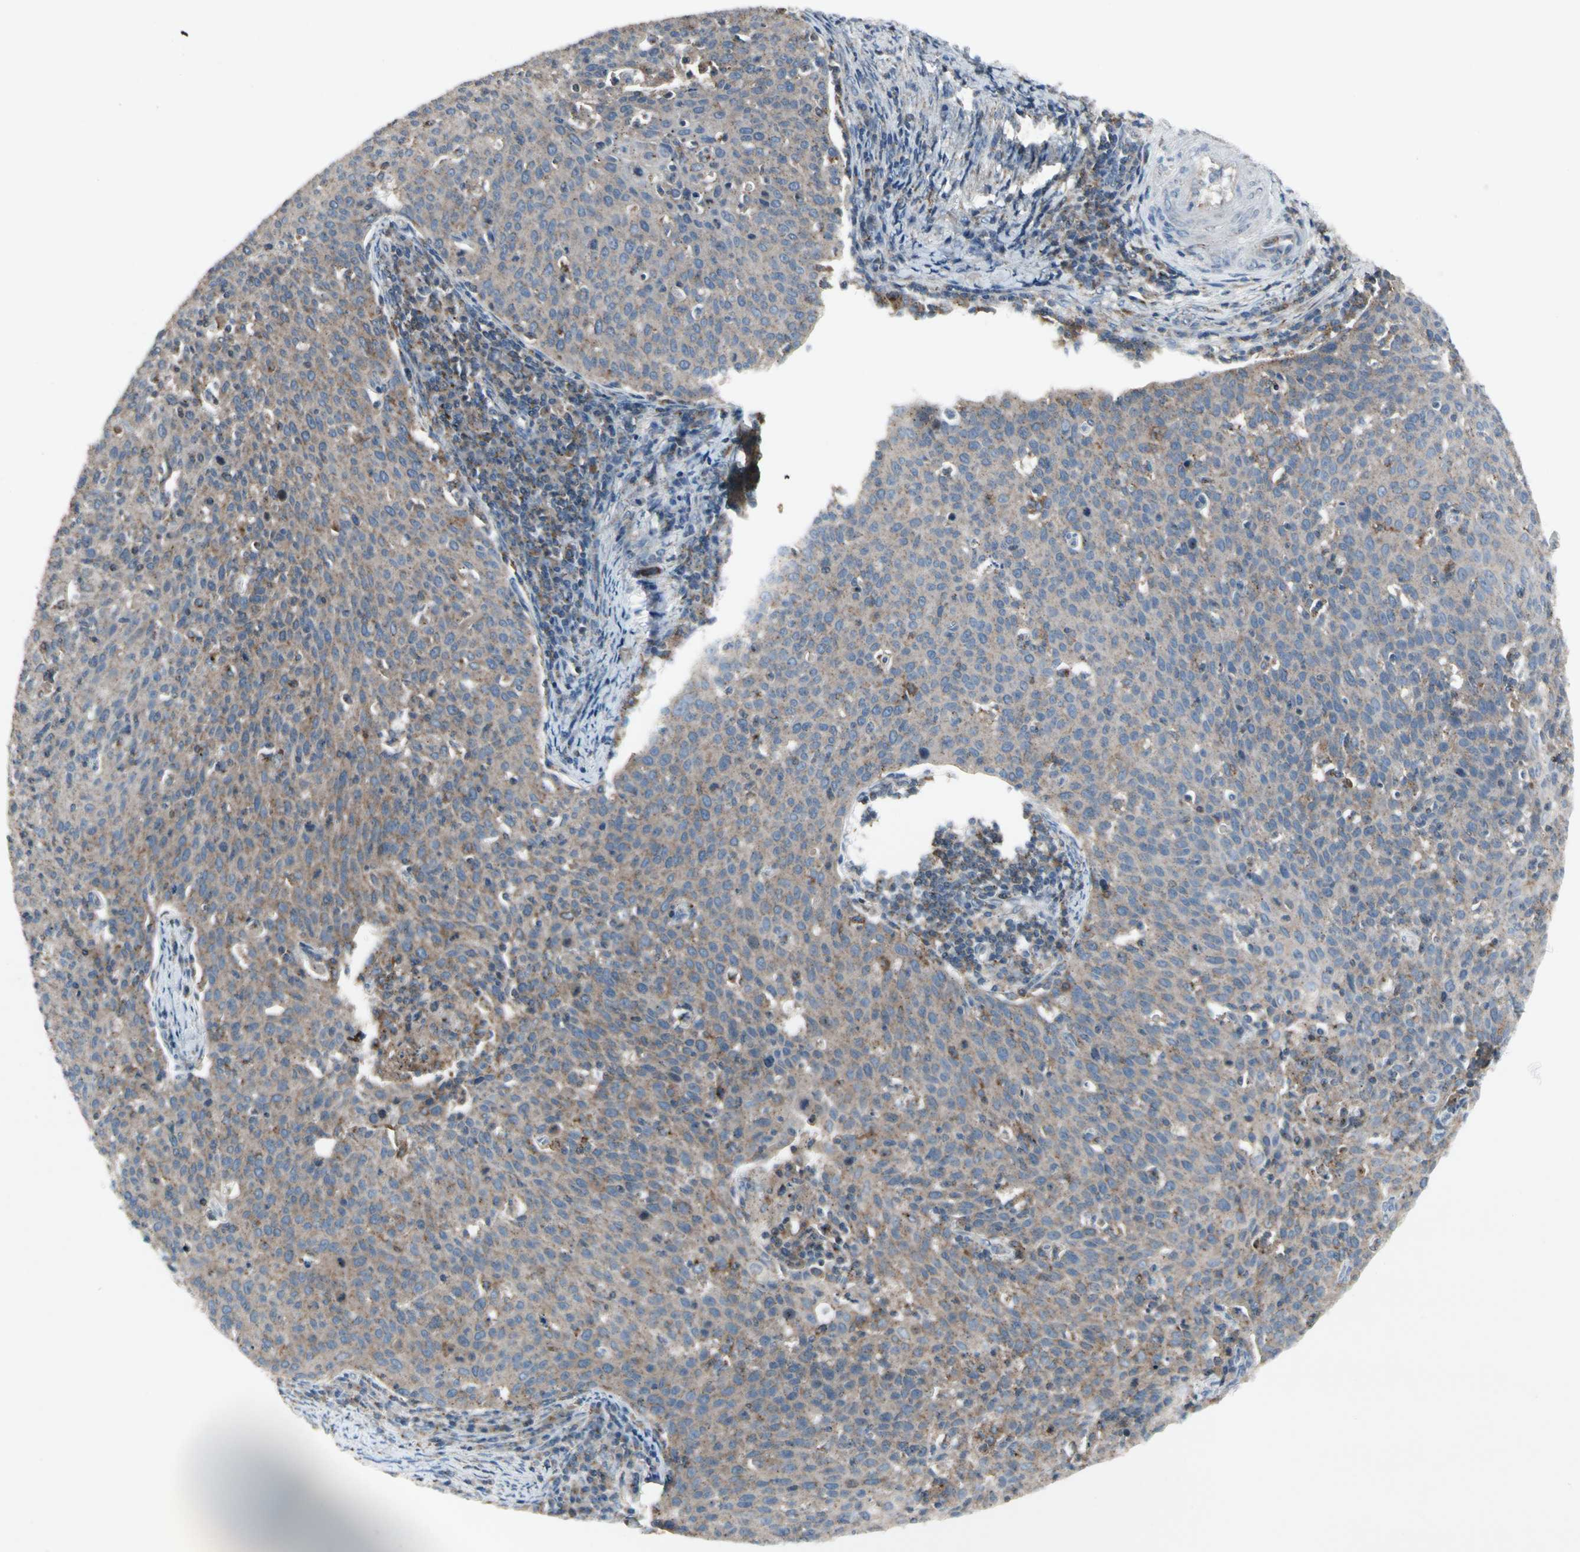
{"staining": {"intensity": "weak", "quantity": "25%-75%", "location": "cytoplasmic/membranous"}, "tissue": "cervical cancer", "cell_type": "Tumor cells", "image_type": "cancer", "snomed": [{"axis": "morphology", "description": "Squamous cell carcinoma, NOS"}, {"axis": "topography", "description": "Cervix"}], "caption": "Cervical cancer stained with a brown dye reveals weak cytoplasmic/membranous positive staining in about 25%-75% of tumor cells.", "gene": "NMI", "patient": {"sex": "female", "age": 38}}